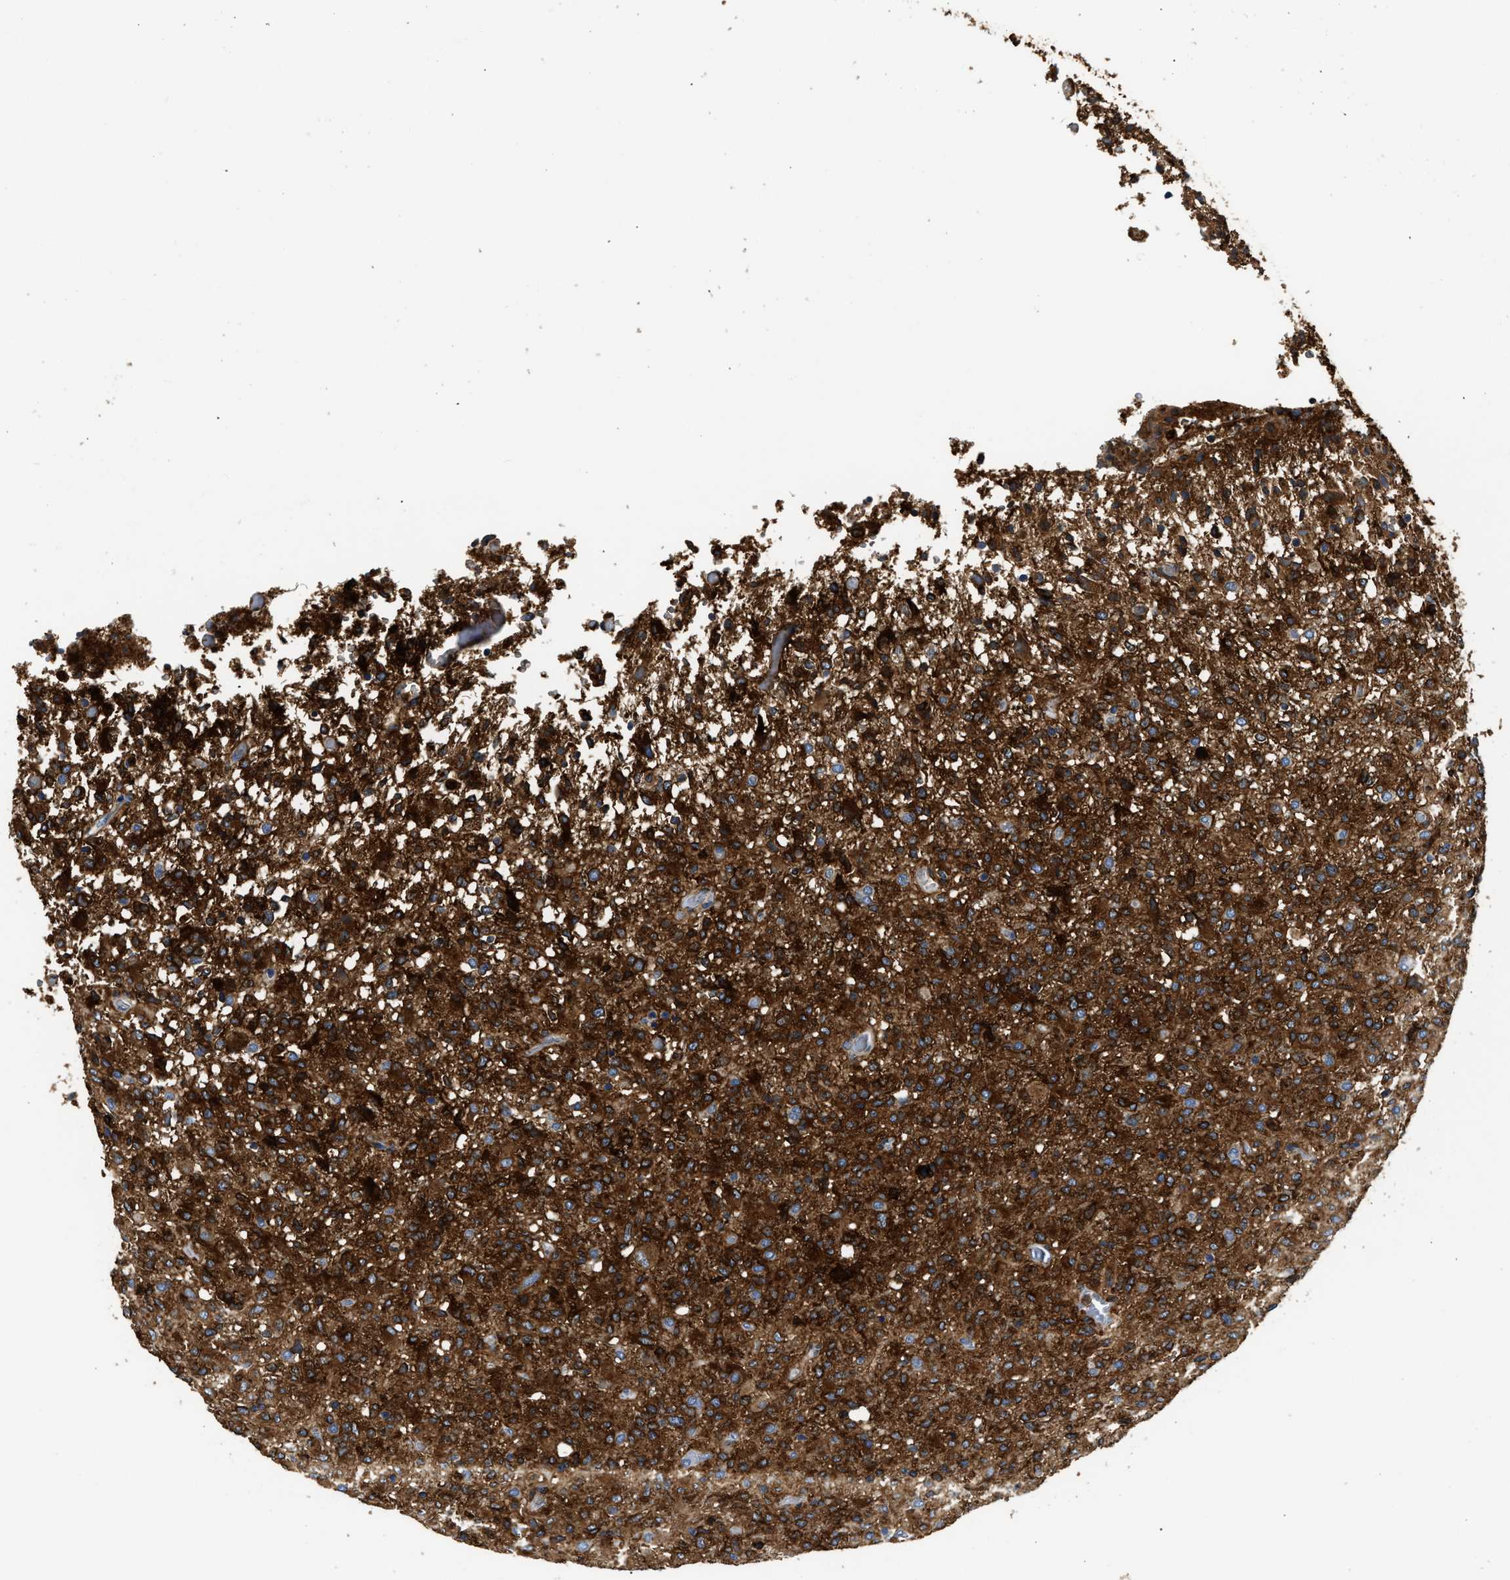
{"staining": {"intensity": "strong", "quantity": ">75%", "location": "cytoplasmic/membranous"}, "tissue": "glioma", "cell_type": "Tumor cells", "image_type": "cancer", "snomed": [{"axis": "morphology", "description": "Glioma, malignant, High grade"}, {"axis": "topography", "description": "Brain"}], "caption": "Brown immunohistochemical staining in glioma demonstrates strong cytoplasmic/membranous positivity in approximately >75% of tumor cells.", "gene": "RAB31", "patient": {"sex": "female", "age": 57}}